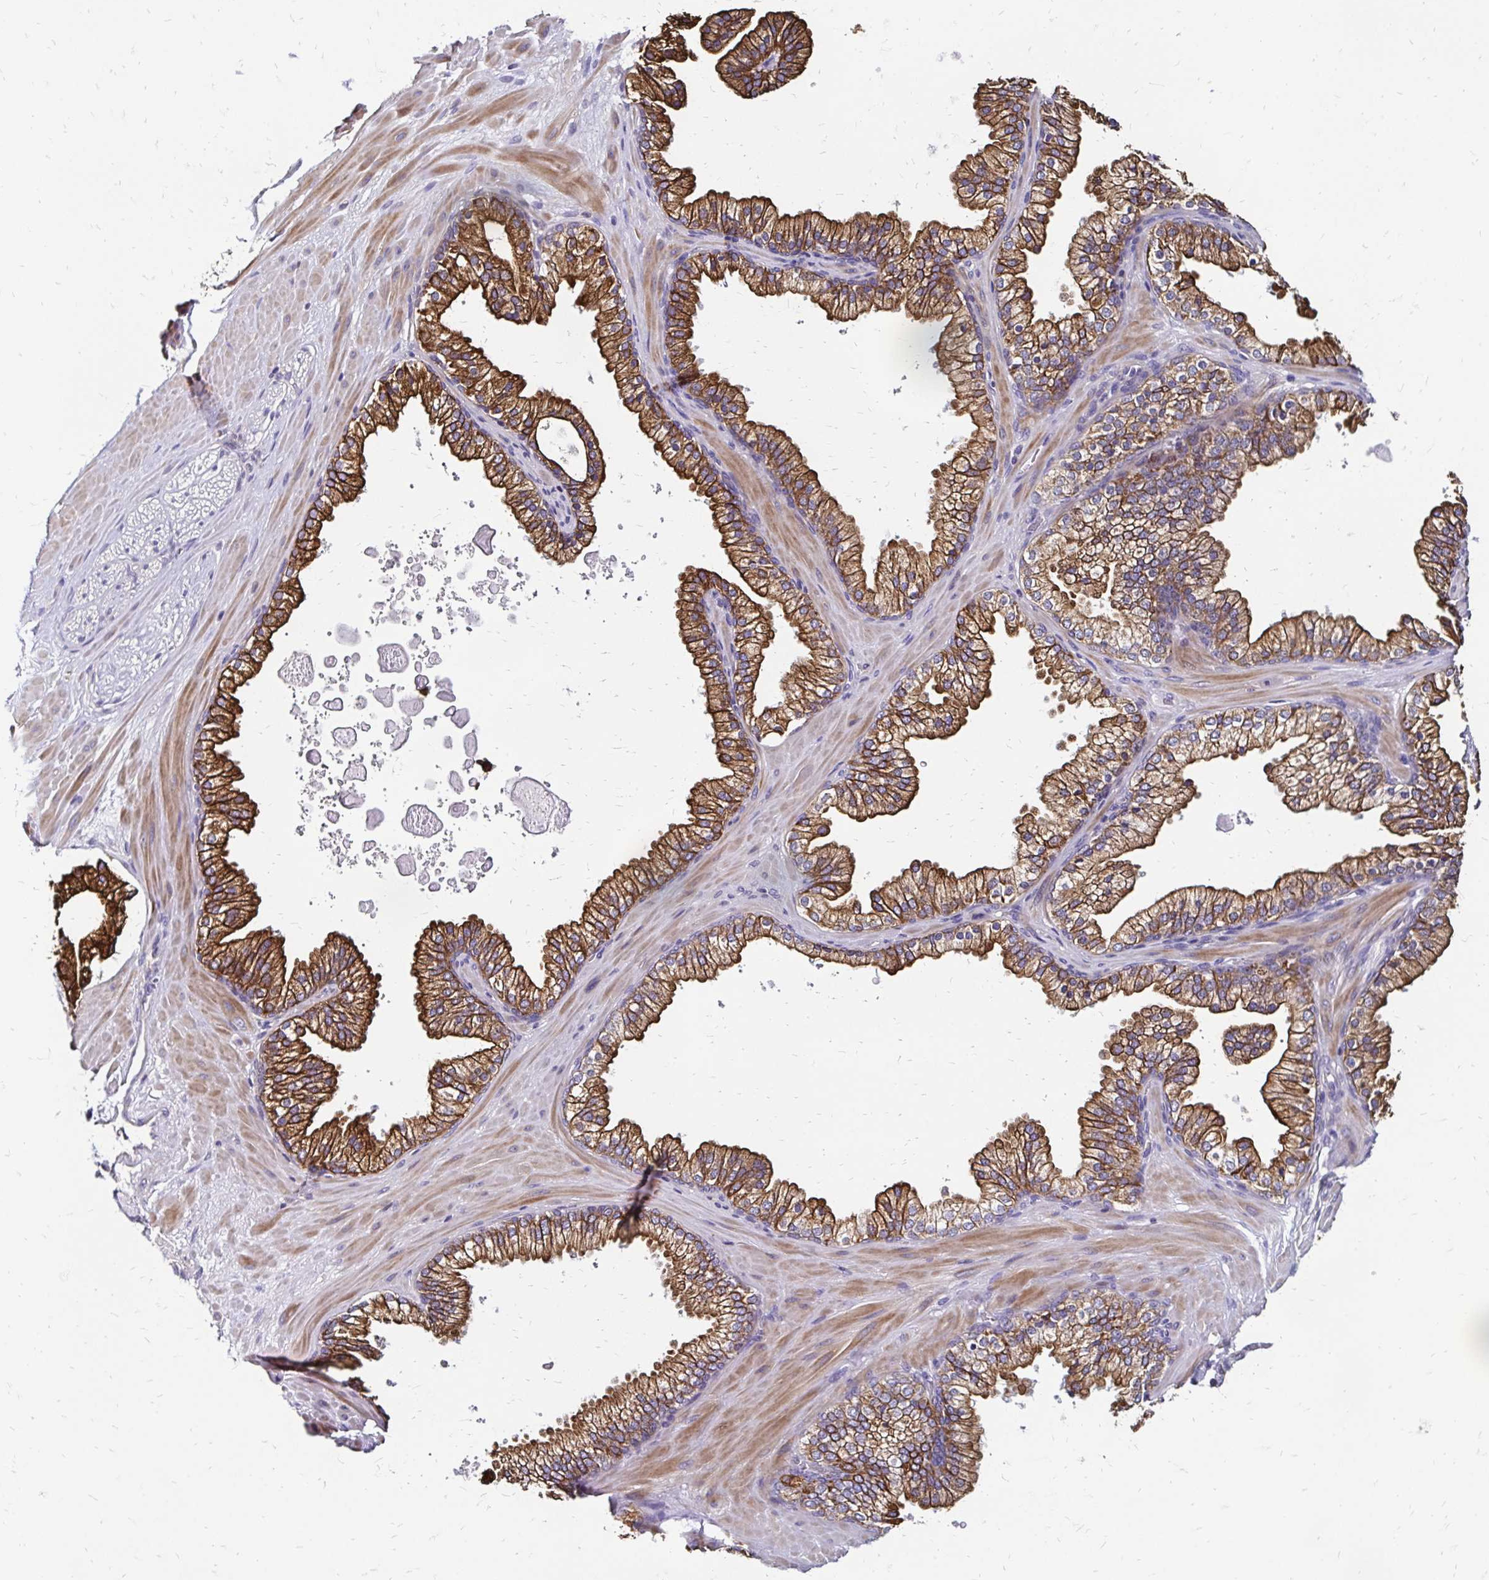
{"staining": {"intensity": "negative", "quantity": "none", "location": "none"}, "tissue": "adipose tissue", "cell_type": "Adipocytes", "image_type": "normal", "snomed": [{"axis": "morphology", "description": "Normal tissue, NOS"}, {"axis": "topography", "description": "Prostate"}, {"axis": "topography", "description": "Peripheral nerve tissue"}], "caption": "Immunohistochemistry image of unremarkable adipose tissue: adipose tissue stained with DAB (3,3'-diaminobenzidine) displays no significant protein expression in adipocytes. (Brightfield microscopy of DAB immunohistochemistry at high magnification).", "gene": "DTNB", "patient": {"sex": "male", "age": 61}}